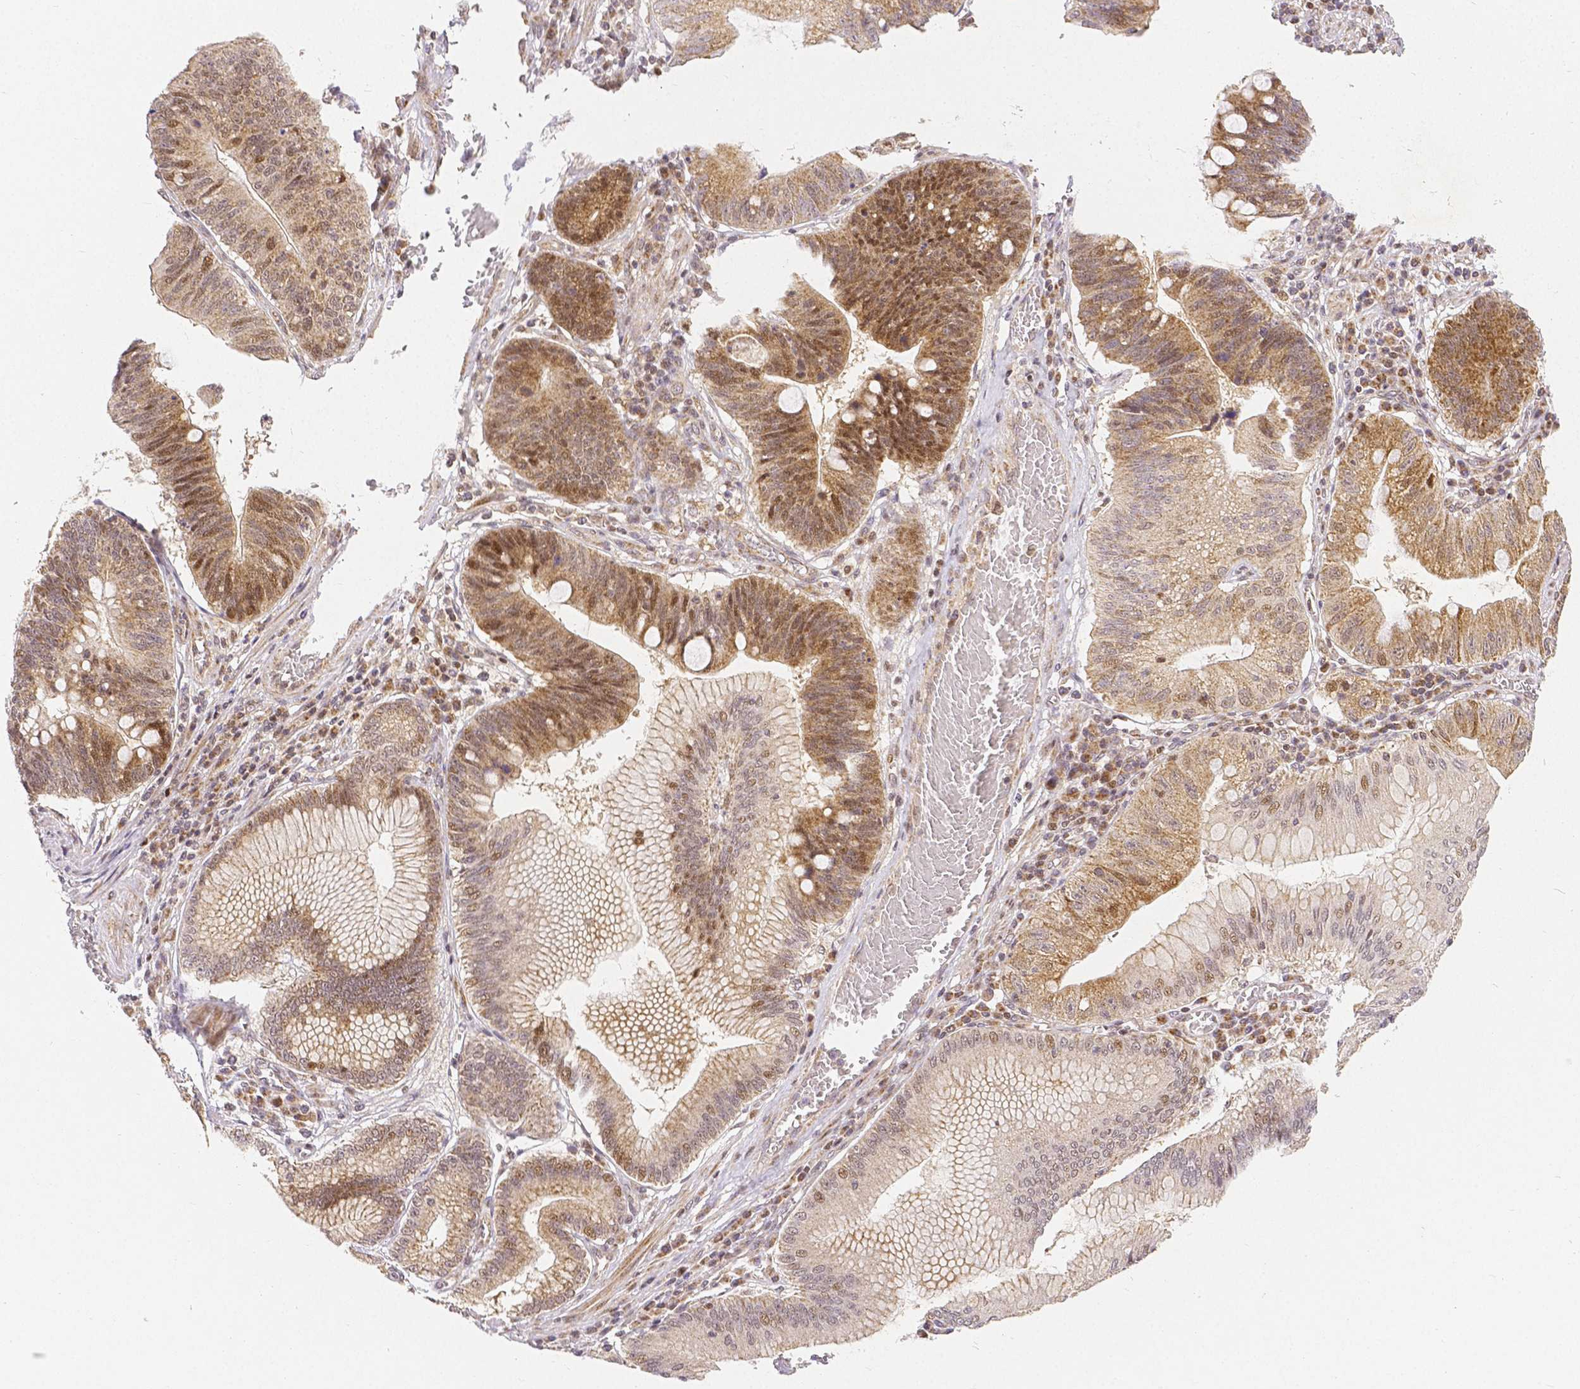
{"staining": {"intensity": "moderate", "quantity": ">75%", "location": "cytoplasmic/membranous,nuclear"}, "tissue": "stomach cancer", "cell_type": "Tumor cells", "image_type": "cancer", "snomed": [{"axis": "morphology", "description": "Adenocarcinoma, NOS"}, {"axis": "topography", "description": "Stomach"}], "caption": "Stomach cancer stained for a protein displays moderate cytoplasmic/membranous and nuclear positivity in tumor cells. Ihc stains the protein of interest in brown and the nuclei are stained blue.", "gene": "RHOT1", "patient": {"sex": "male", "age": 59}}